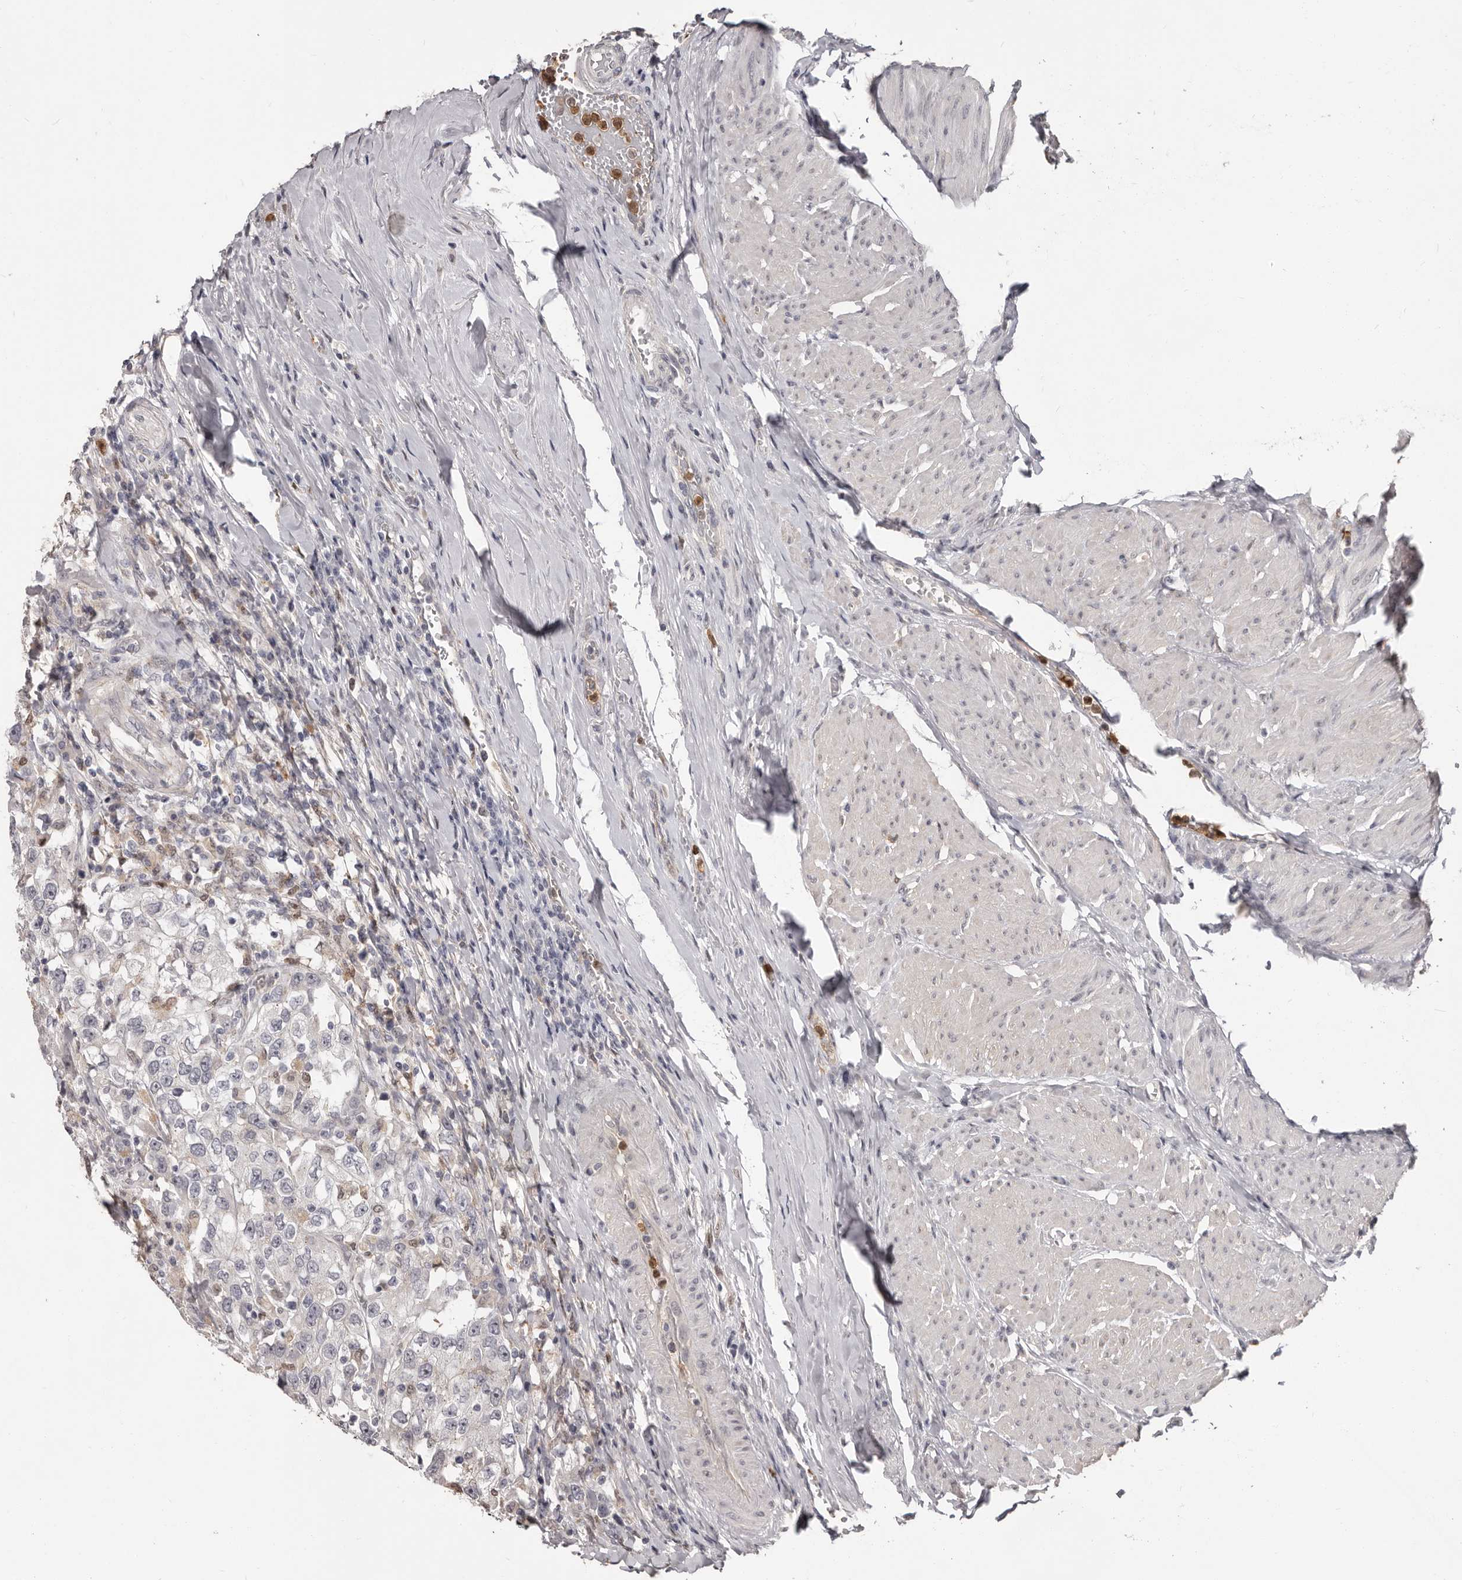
{"staining": {"intensity": "negative", "quantity": "none", "location": "none"}, "tissue": "urothelial cancer", "cell_type": "Tumor cells", "image_type": "cancer", "snomed": [{"axis": "morphology", "description": "Urothelial carcinoma, High grade"}, {"axis": "topography", "description": "Urinary bladder"}], "caption": "The micrograph displays no significant expression in tumor cells of urothelial carcinoma (high-grade).", "gene": "GPR157", "patient": {"sex": "female", "age": 80}}